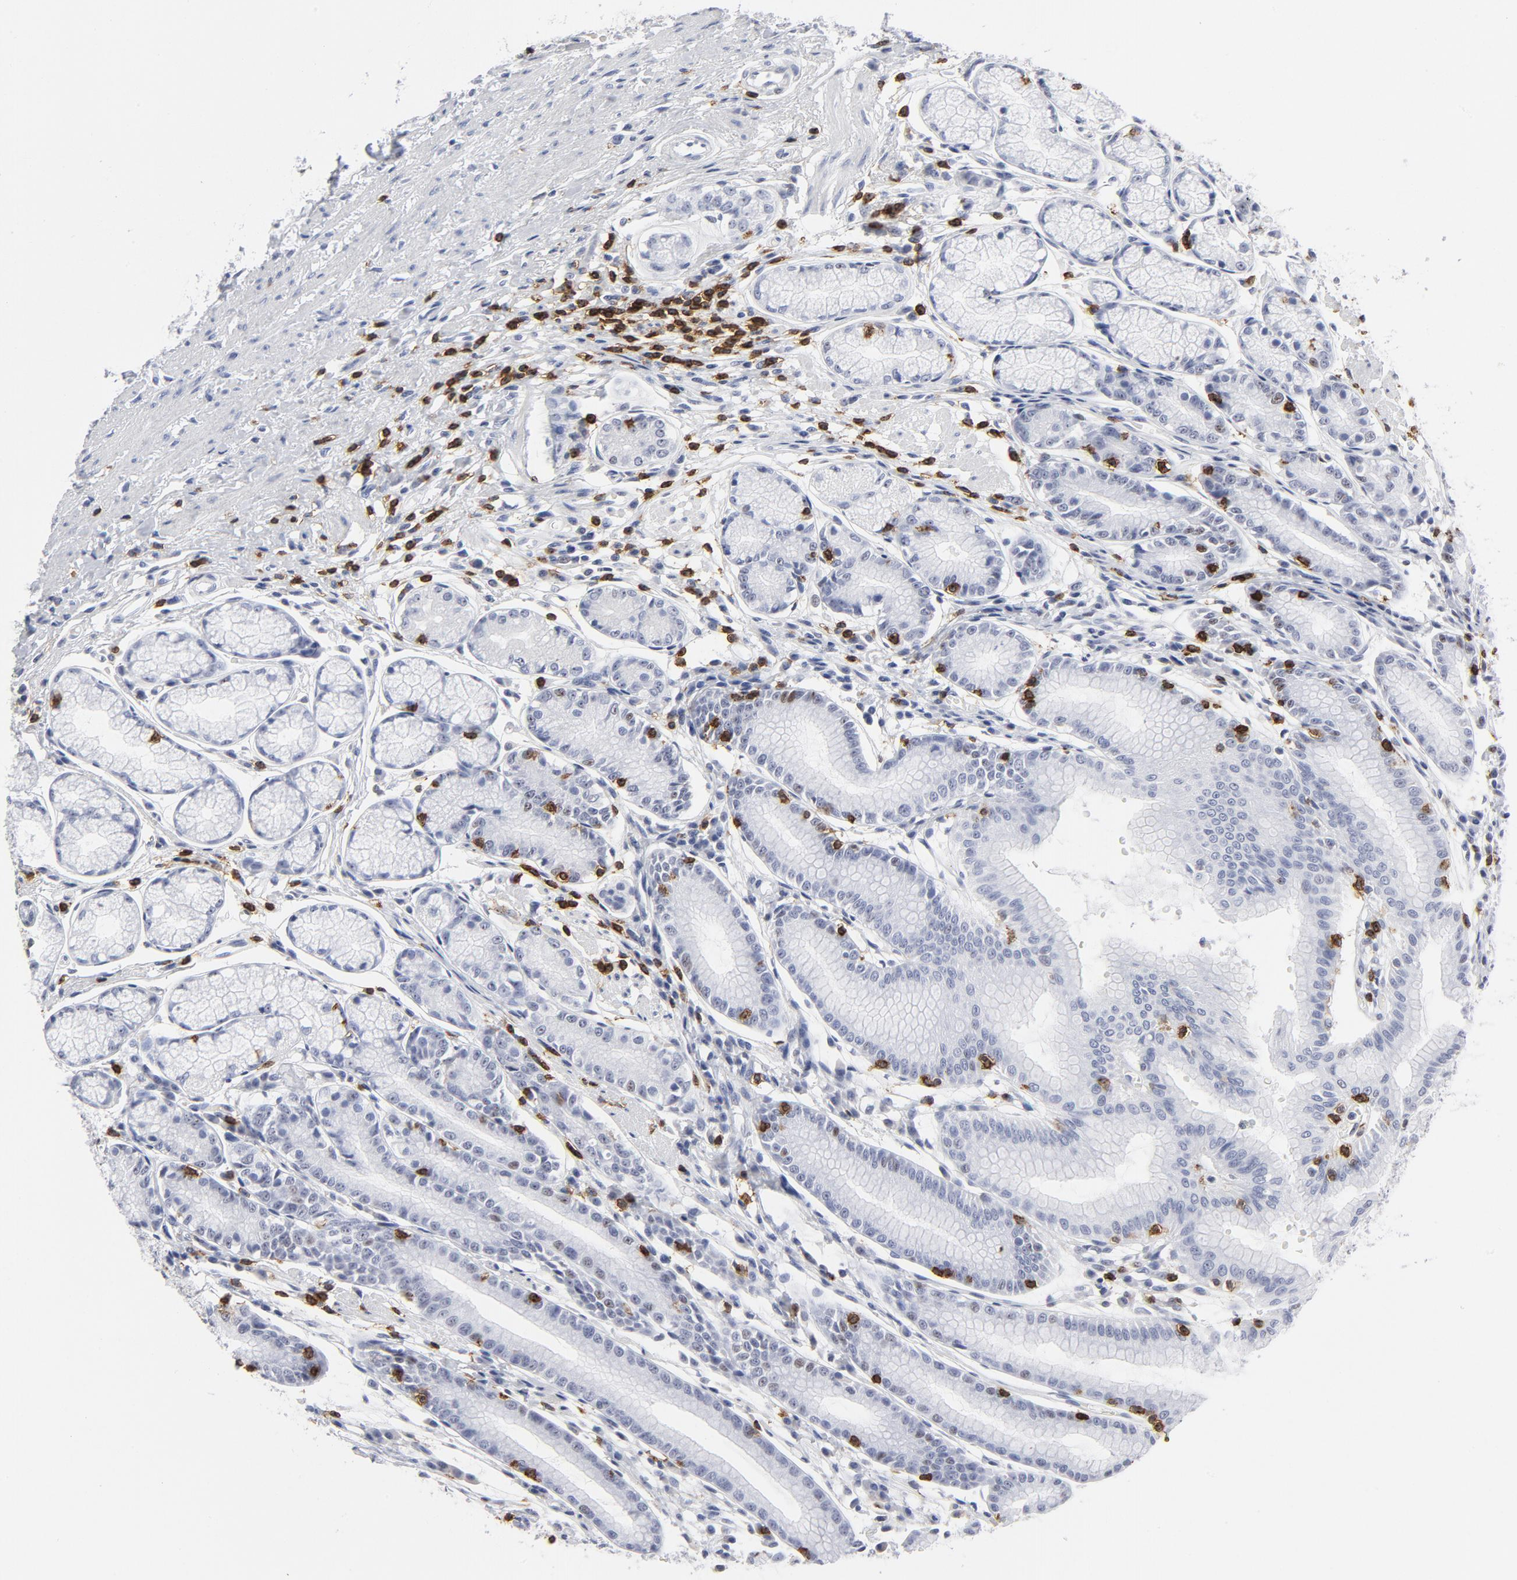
{"staining": {"intensity": "negative", "quantity": "none", "location": "none"}, "tissue": "stomach", "cell_type": "Glandular cells", "image_type": "normal", "snomed": [{"axis": "morphology", "description": "Normal tissue, NOS"}, {"axis": "morphology", "description": "Inflammation, NOS"}, {"axis": "topography", "description": "Stomach, lower"}], "caption": "An immunohistochemistry (IHC) photomicrograph of benign stomach is shown. There is no staining in glandular cells of stomach. (Stains: DAB immunohistochemistry (IHC) with hematoxylin counter stain, Microscopy: brightfield microscopy at high magnification).", "gene": "CD2", "patient": {"sex": "male", "age": 59}}